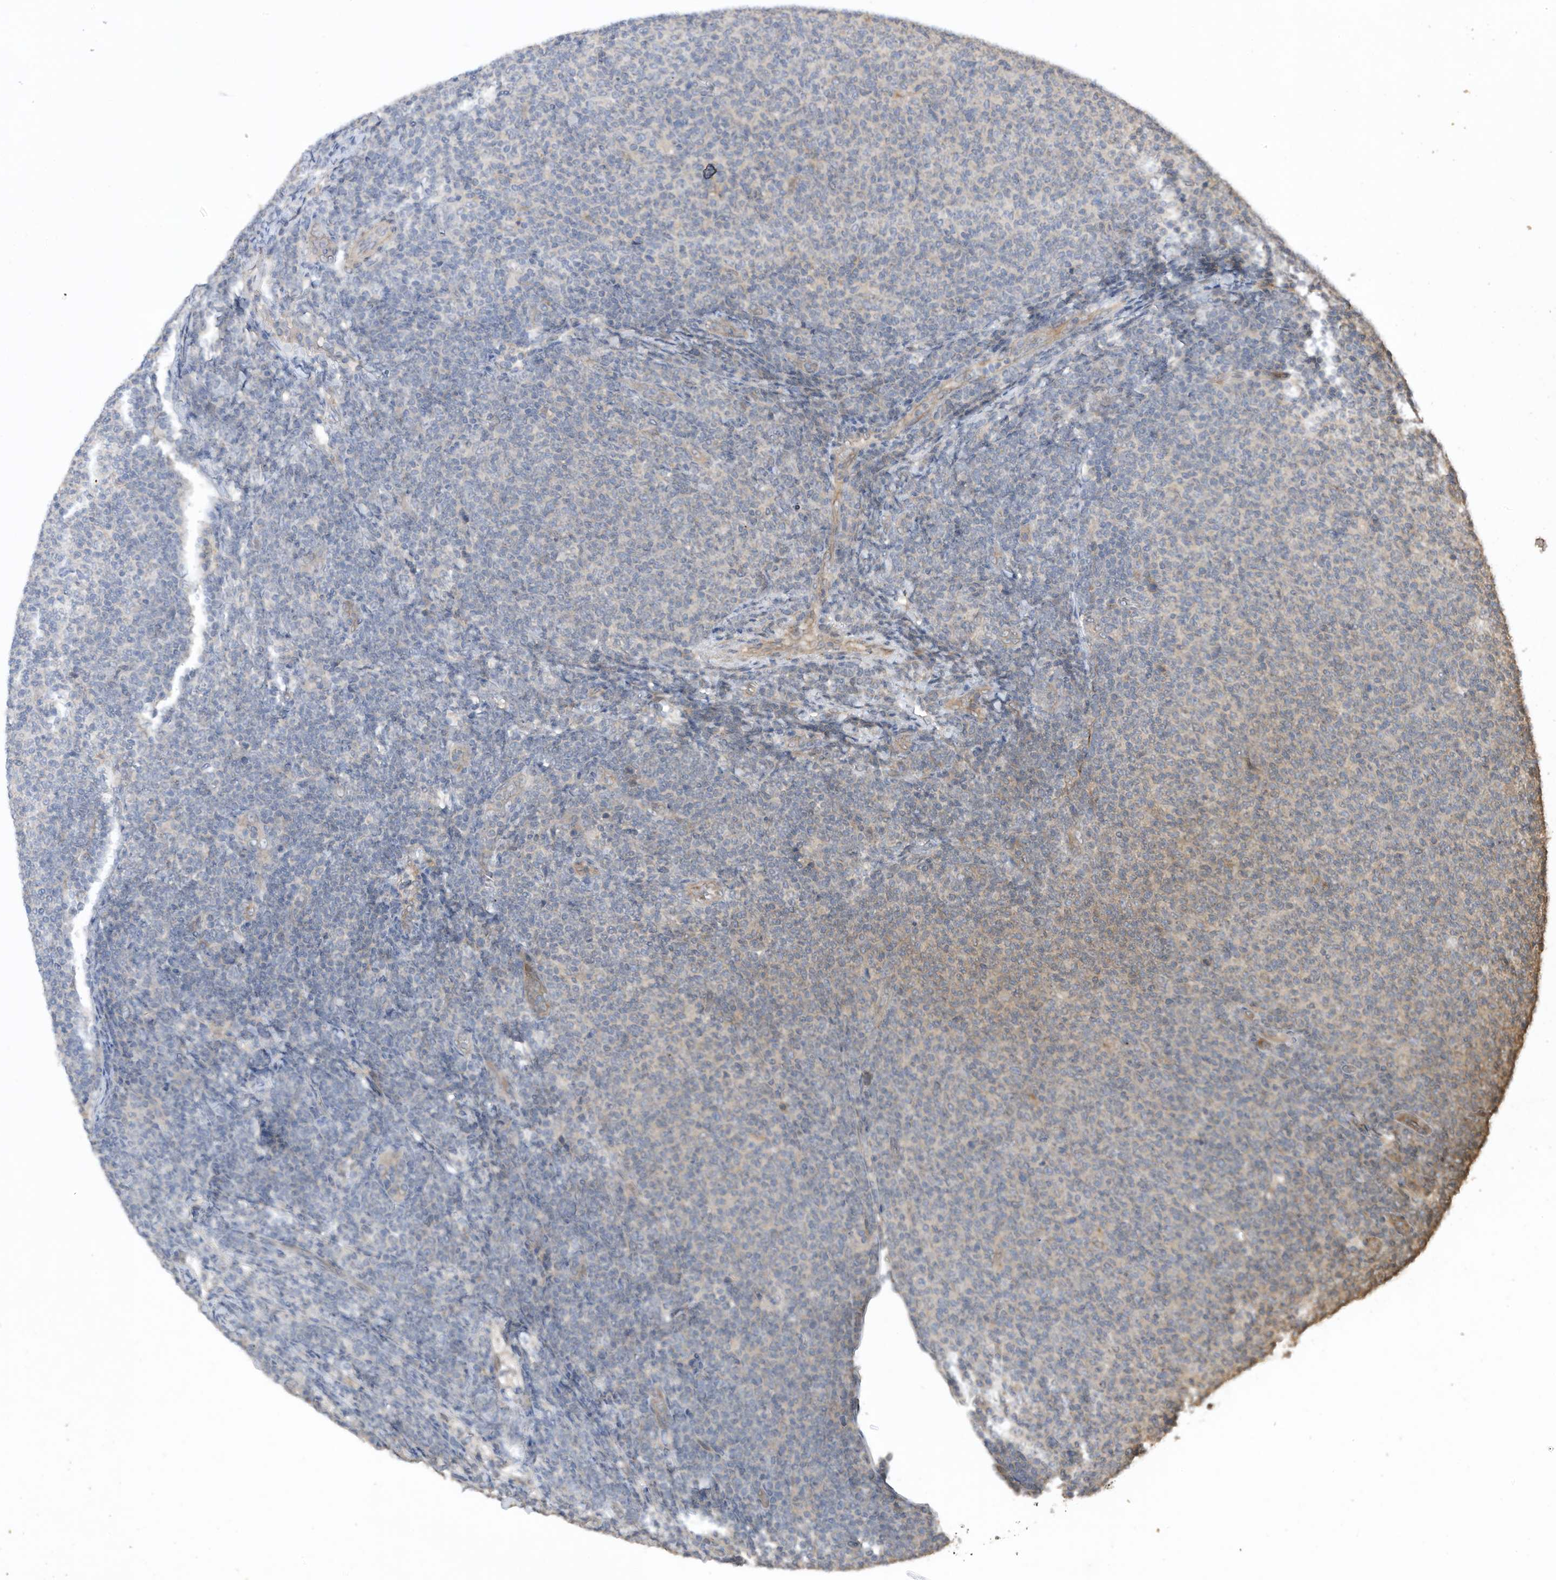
{"staining": {"intensity": "weak", "quantity": "25%-75%", "location": "cytoplasmic/membranous"}, "tissue": "lymphoma", "cell_type": "Tumor cells", "image_type": "cancer", "snomed": [{"axis": "morphology", "description": "Malignant lymphoma, non-Hodgkin's type, Low grade"}, {"axis": "topography", "description": "Lymph node"}], "caption": "Lymphoma stained with immunohistochemistry (IHC) demonstrates weak cytoplasmic/membranous positivity in about 25%-75% of tumor cells.", "gene": "REC8", "patient": {"sex": "male", "age": 66}}